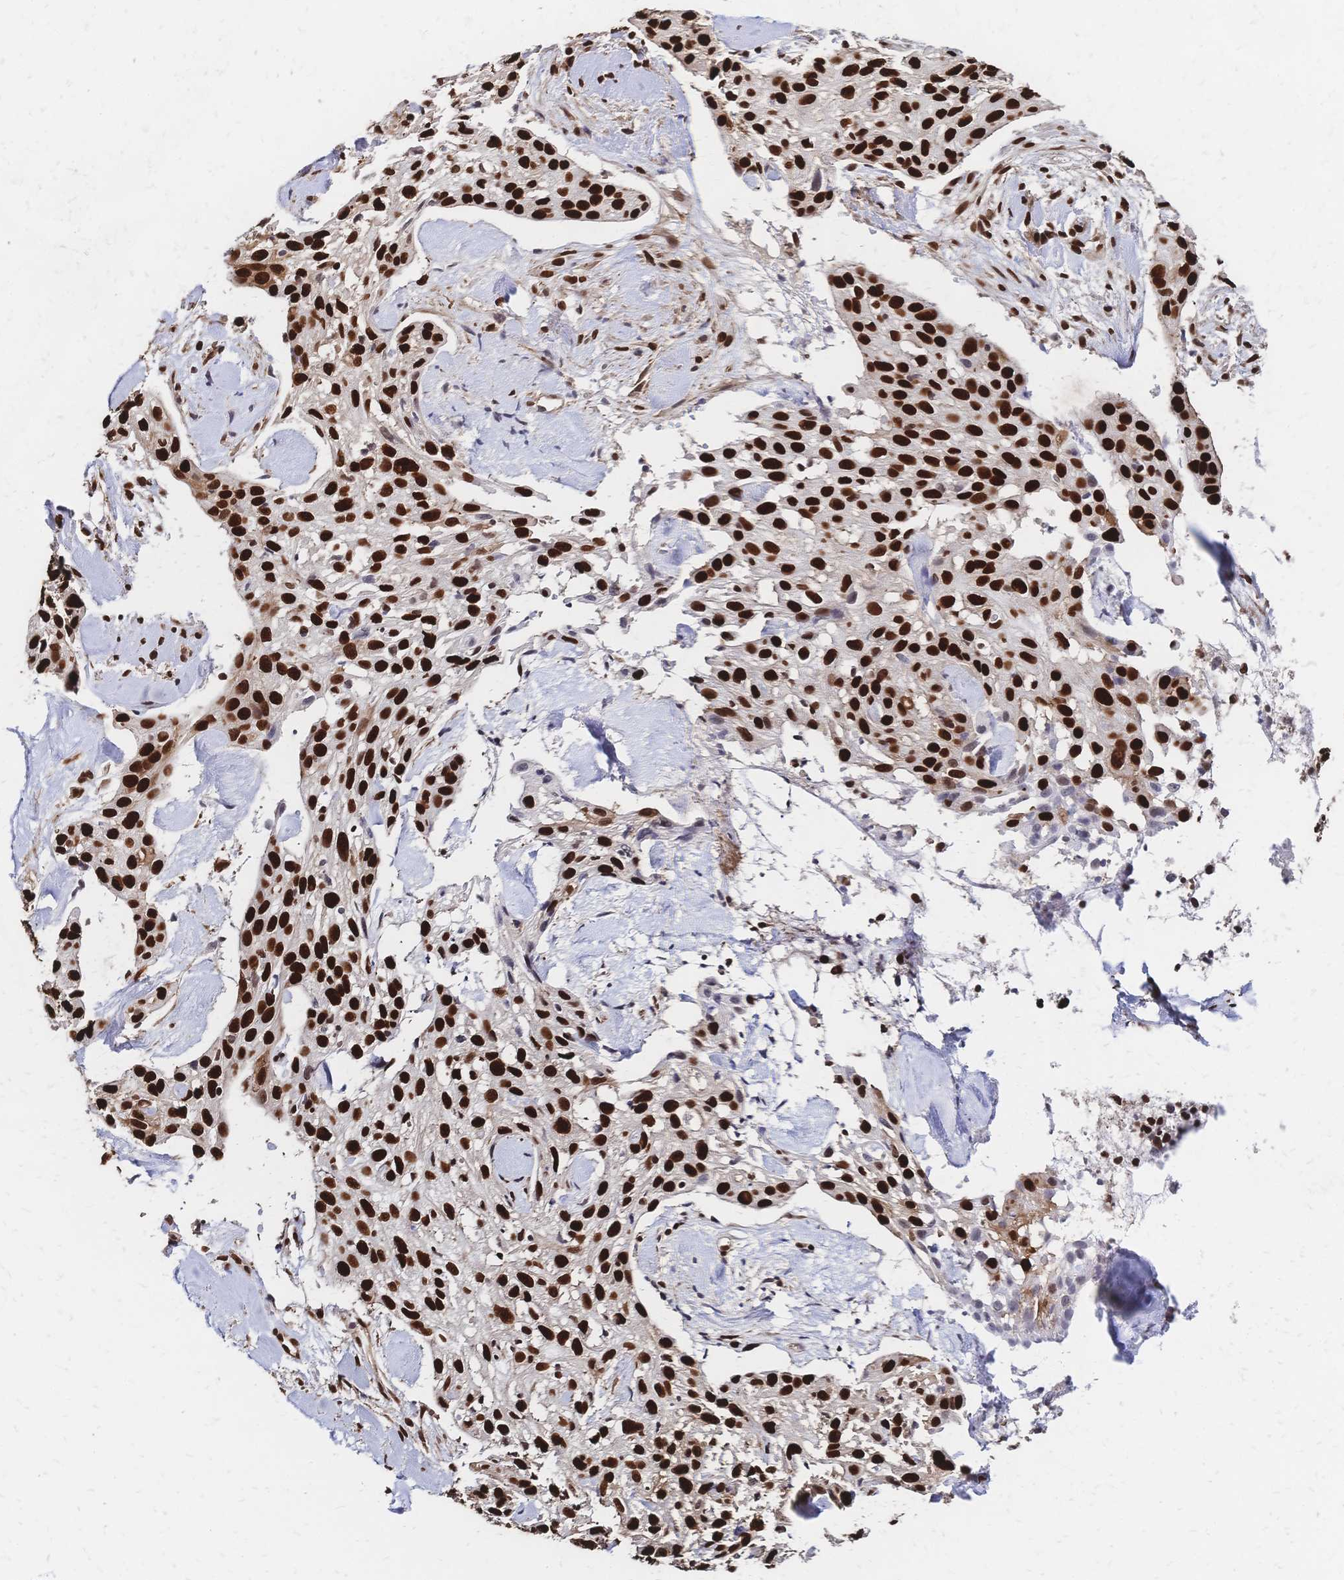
{"staining": {"intensity": "strong", "quantity": ">75%", "location": "nuclear"}, "tissue": "skin cancer", "cell_type": "Tumor cells", "image_type": "cancer", "snomed": [{"axis": "morphology", "description": "Squamous cell carcinoma, NOS"}, {"axis": "topography", "description": "Skin"}], "caption": "DAB (3,3'-diaminobenzidine) immunohistochemical staining of human squamous cell carcinoma (skin) exhibits strong nuclear protein positivity in about >75% of tumor cells.", "gene": "HDGF", "patient": {"sex": "male", "age": 82}}